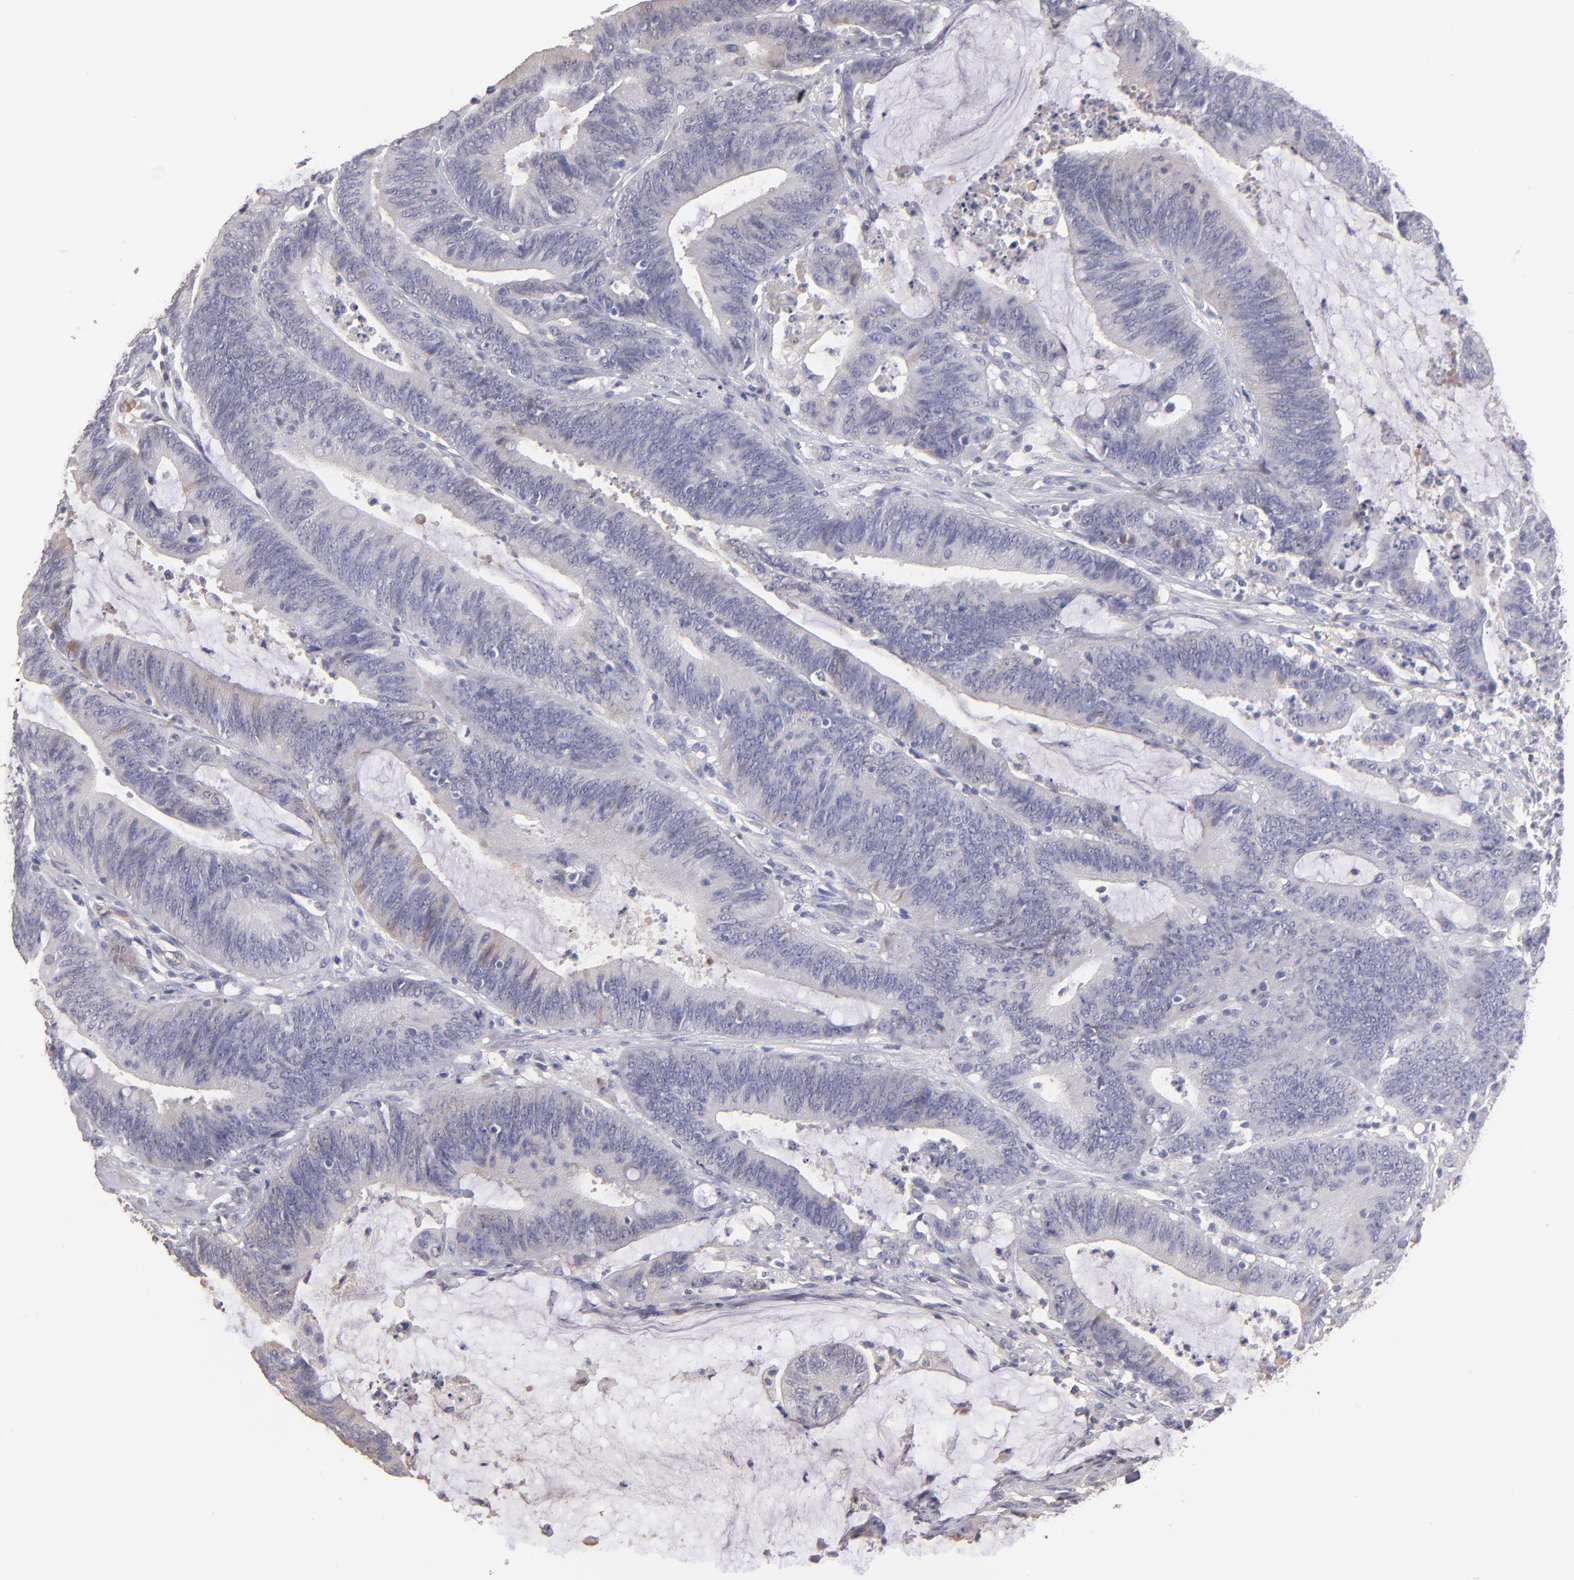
{"staining": {"intensity": "negative", "quantity": "none", "location": "none"}, "tissue": "colorectal cancer", "cell_type": "Tumor cells", "image_type": "cancer", "snomed": [{"axis": "morphology", "description": "Adenocarcinoma, NOS"}, {"axis": "topography", "description": "Rectum"}], "caption": "Immunohistochemical staining of human colorectal cancer displays no significant expression in tumor cells.", "gene": "ABCC4", "patient": {"sex": "female", "age": 66}}